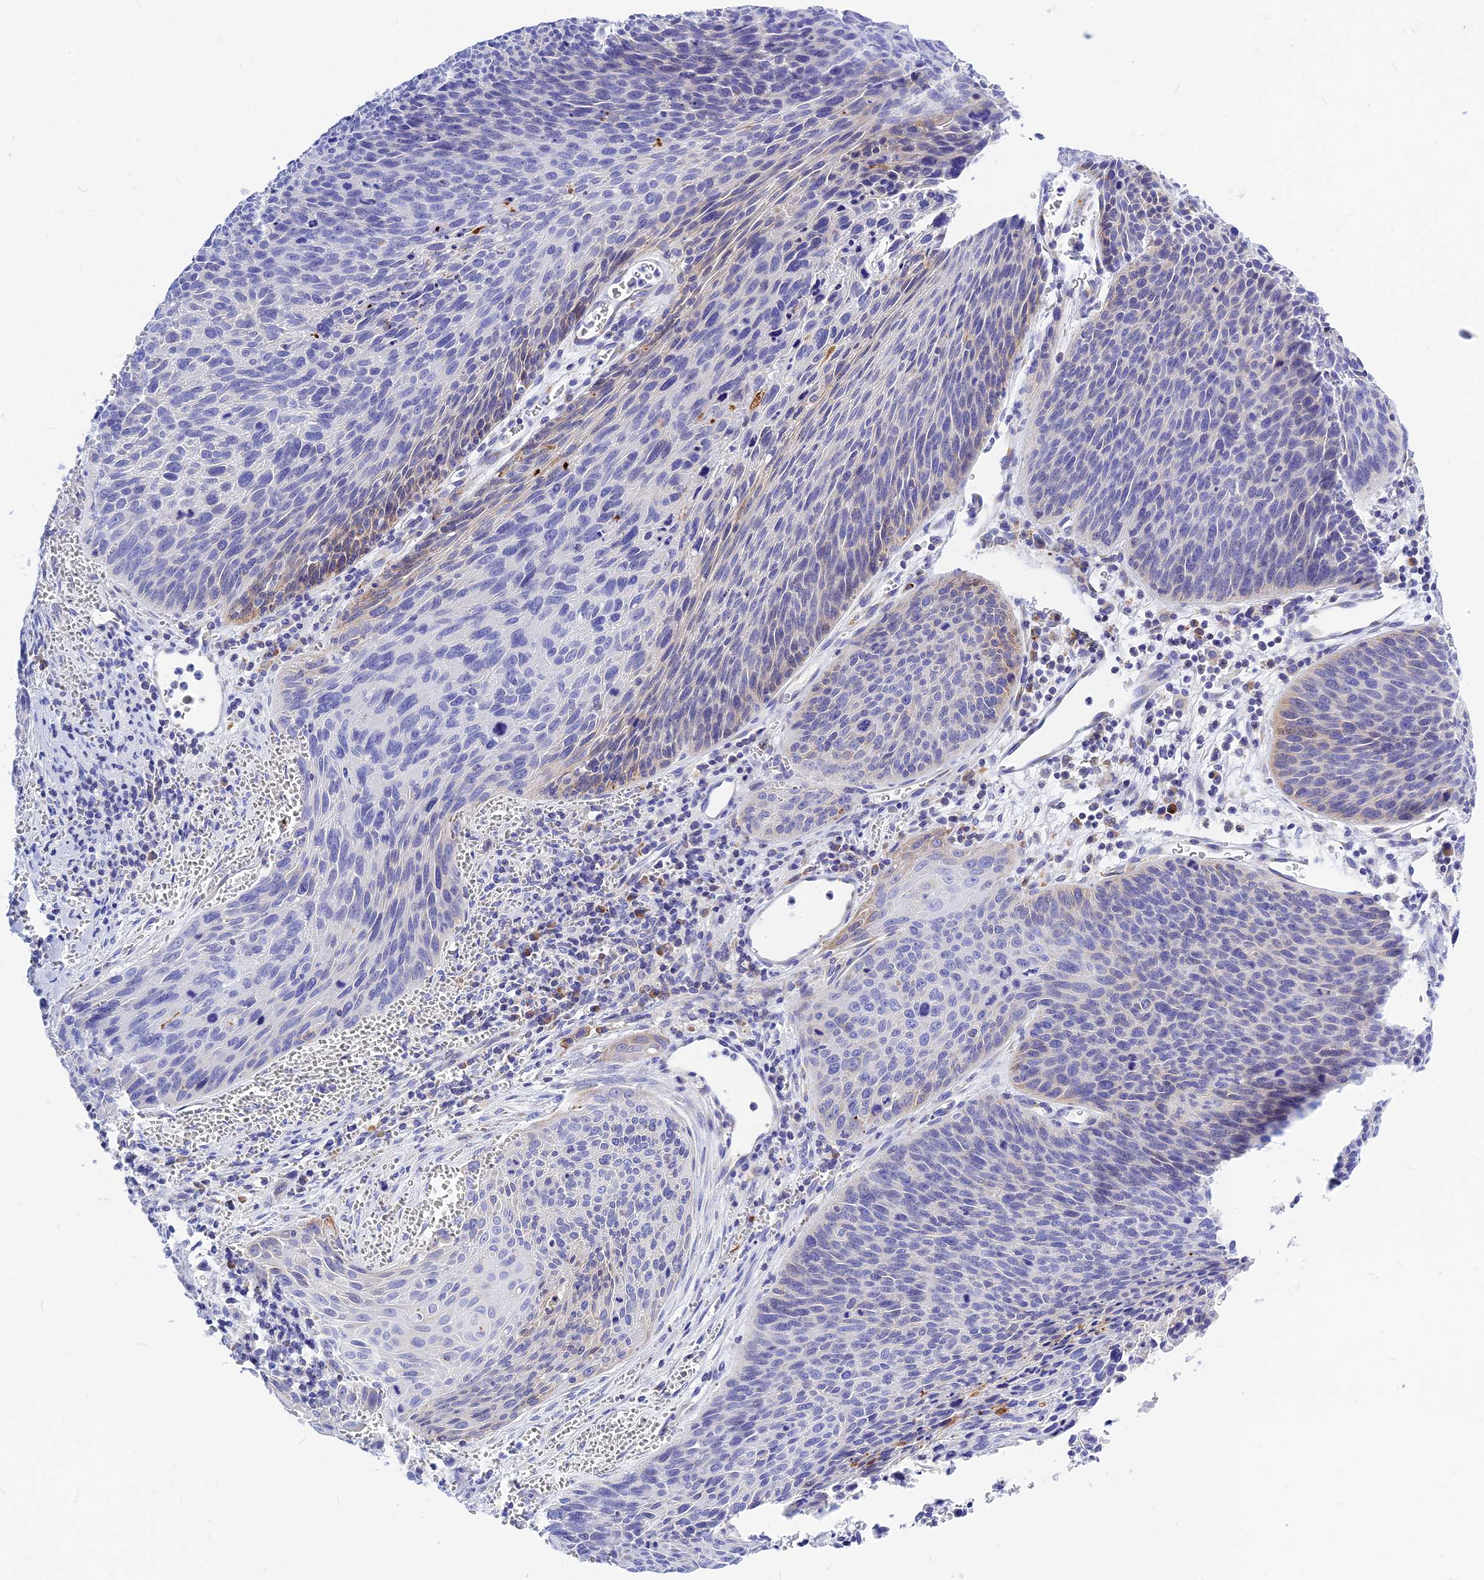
{"staining": {"intensity": "negative", "quantity": "none", "location": "none"}, "tissue": "cervical cancer", "cell_type": "Tumor cells", "image_type": "cancer", "snomed": [{"axis": "morphology", "description": "Squamous cell carcinoma, NOS"}, {"axis": "topography", "description": "Cervix"}], "caption": "Immunohistochemistry micrograph of neoplastic tissue: human squamous cell carcinoma (cervical) stained with DAB shows no significant protein positivity in tumor cells.", "gene": "CNOT6", "patient": {"sex": "female", "age": 55}}